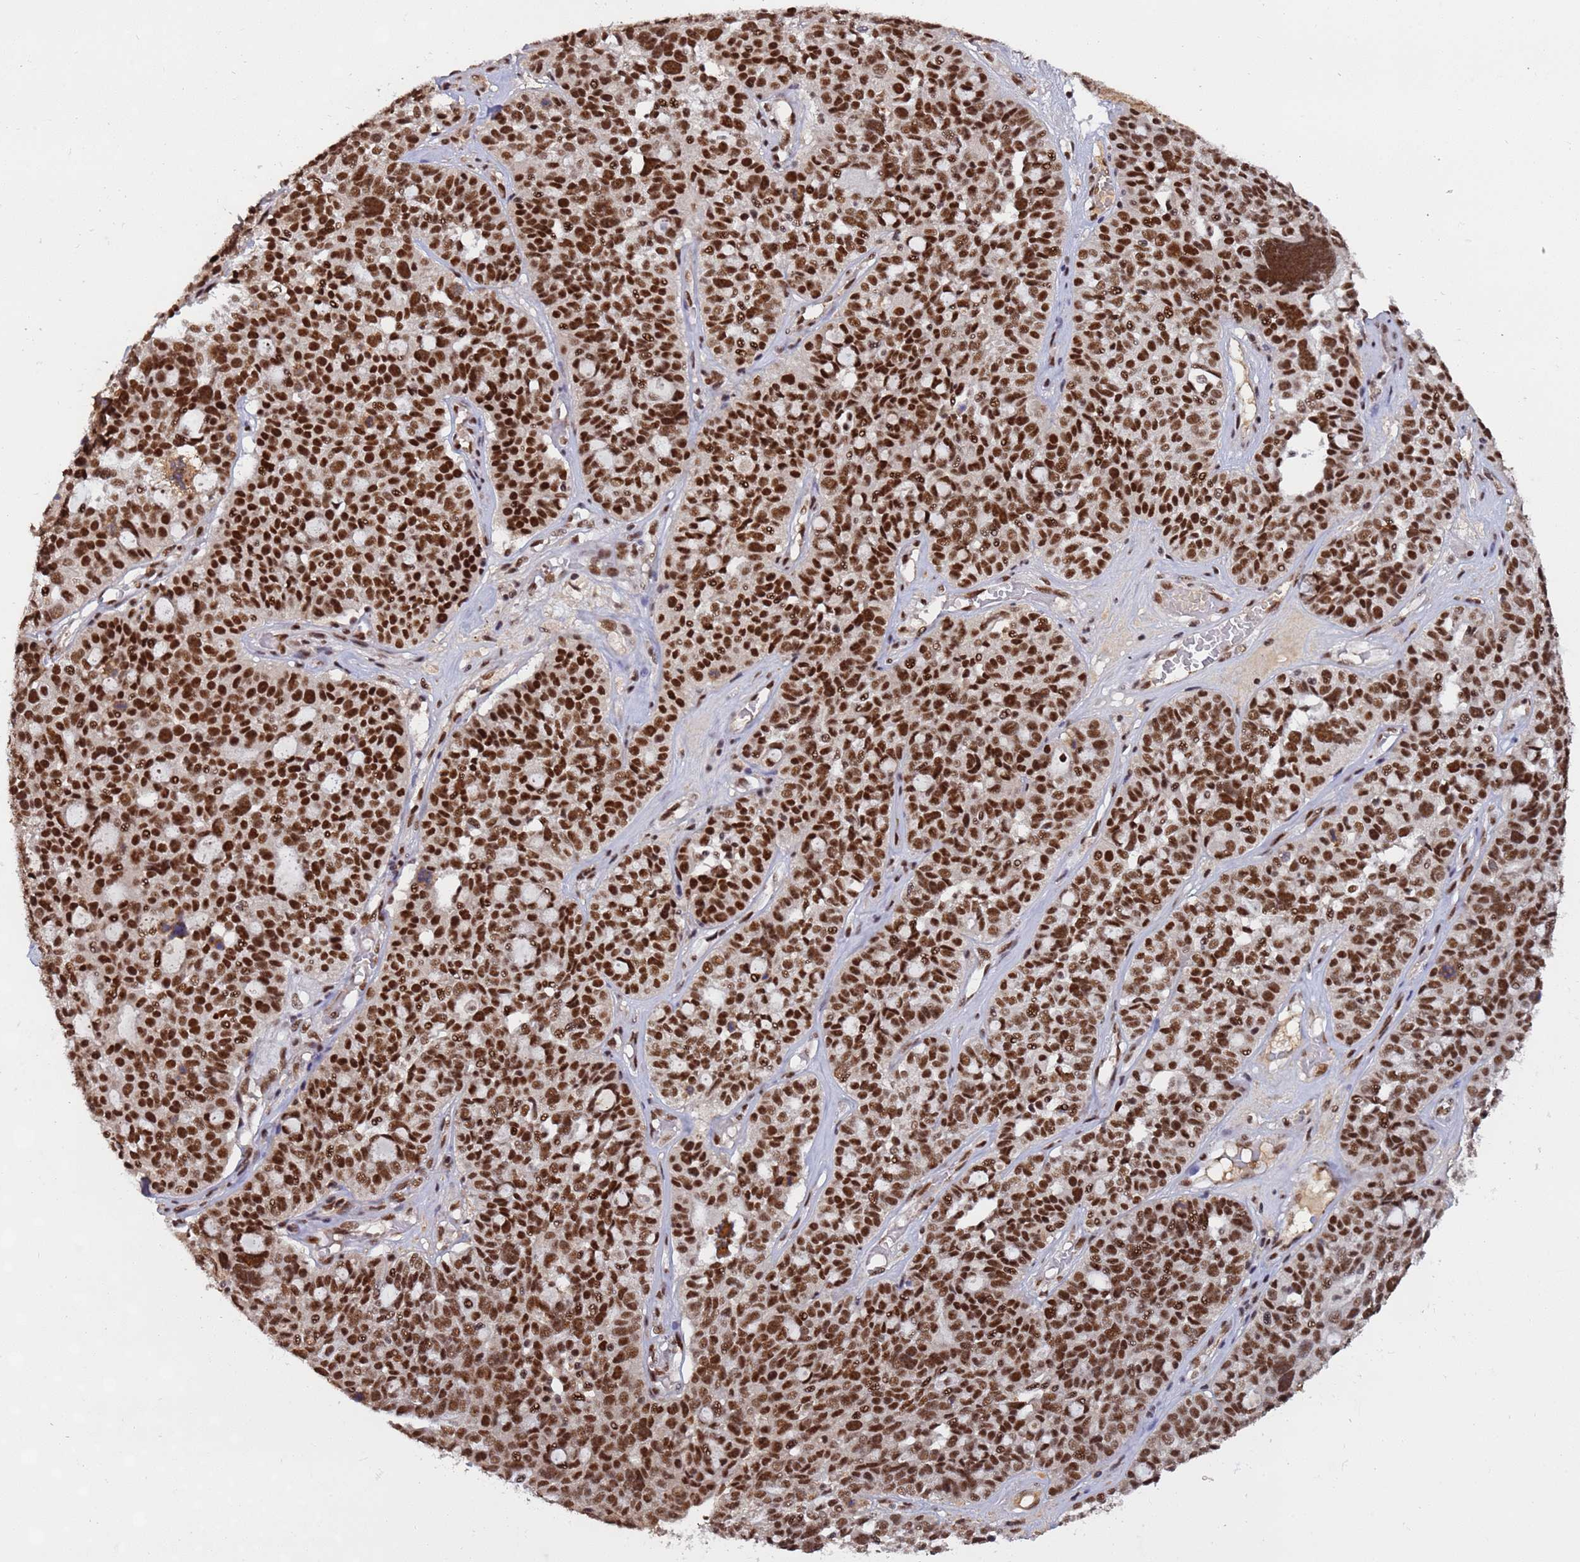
{"staining": {"intensity": "strong", "quantity": ">75%", "location": "nuclear"}, "tissue": "ovarian cancer", "cell_type": "Tumor cells", "image_type": "cancer", "snomed": [{"axis": "morphology", "description": "Cystadenocarcinoma, serous, NOS"}, {"axis": "topography", "description": "Ovary"}], "caption": "IHC (DAB) staining of human ovarian cancer demonstrates strong nuclear protein expression in about >75% of tumor cells.", "gene": "SRRT", "patient": {"sex": "female", "age": 59}}